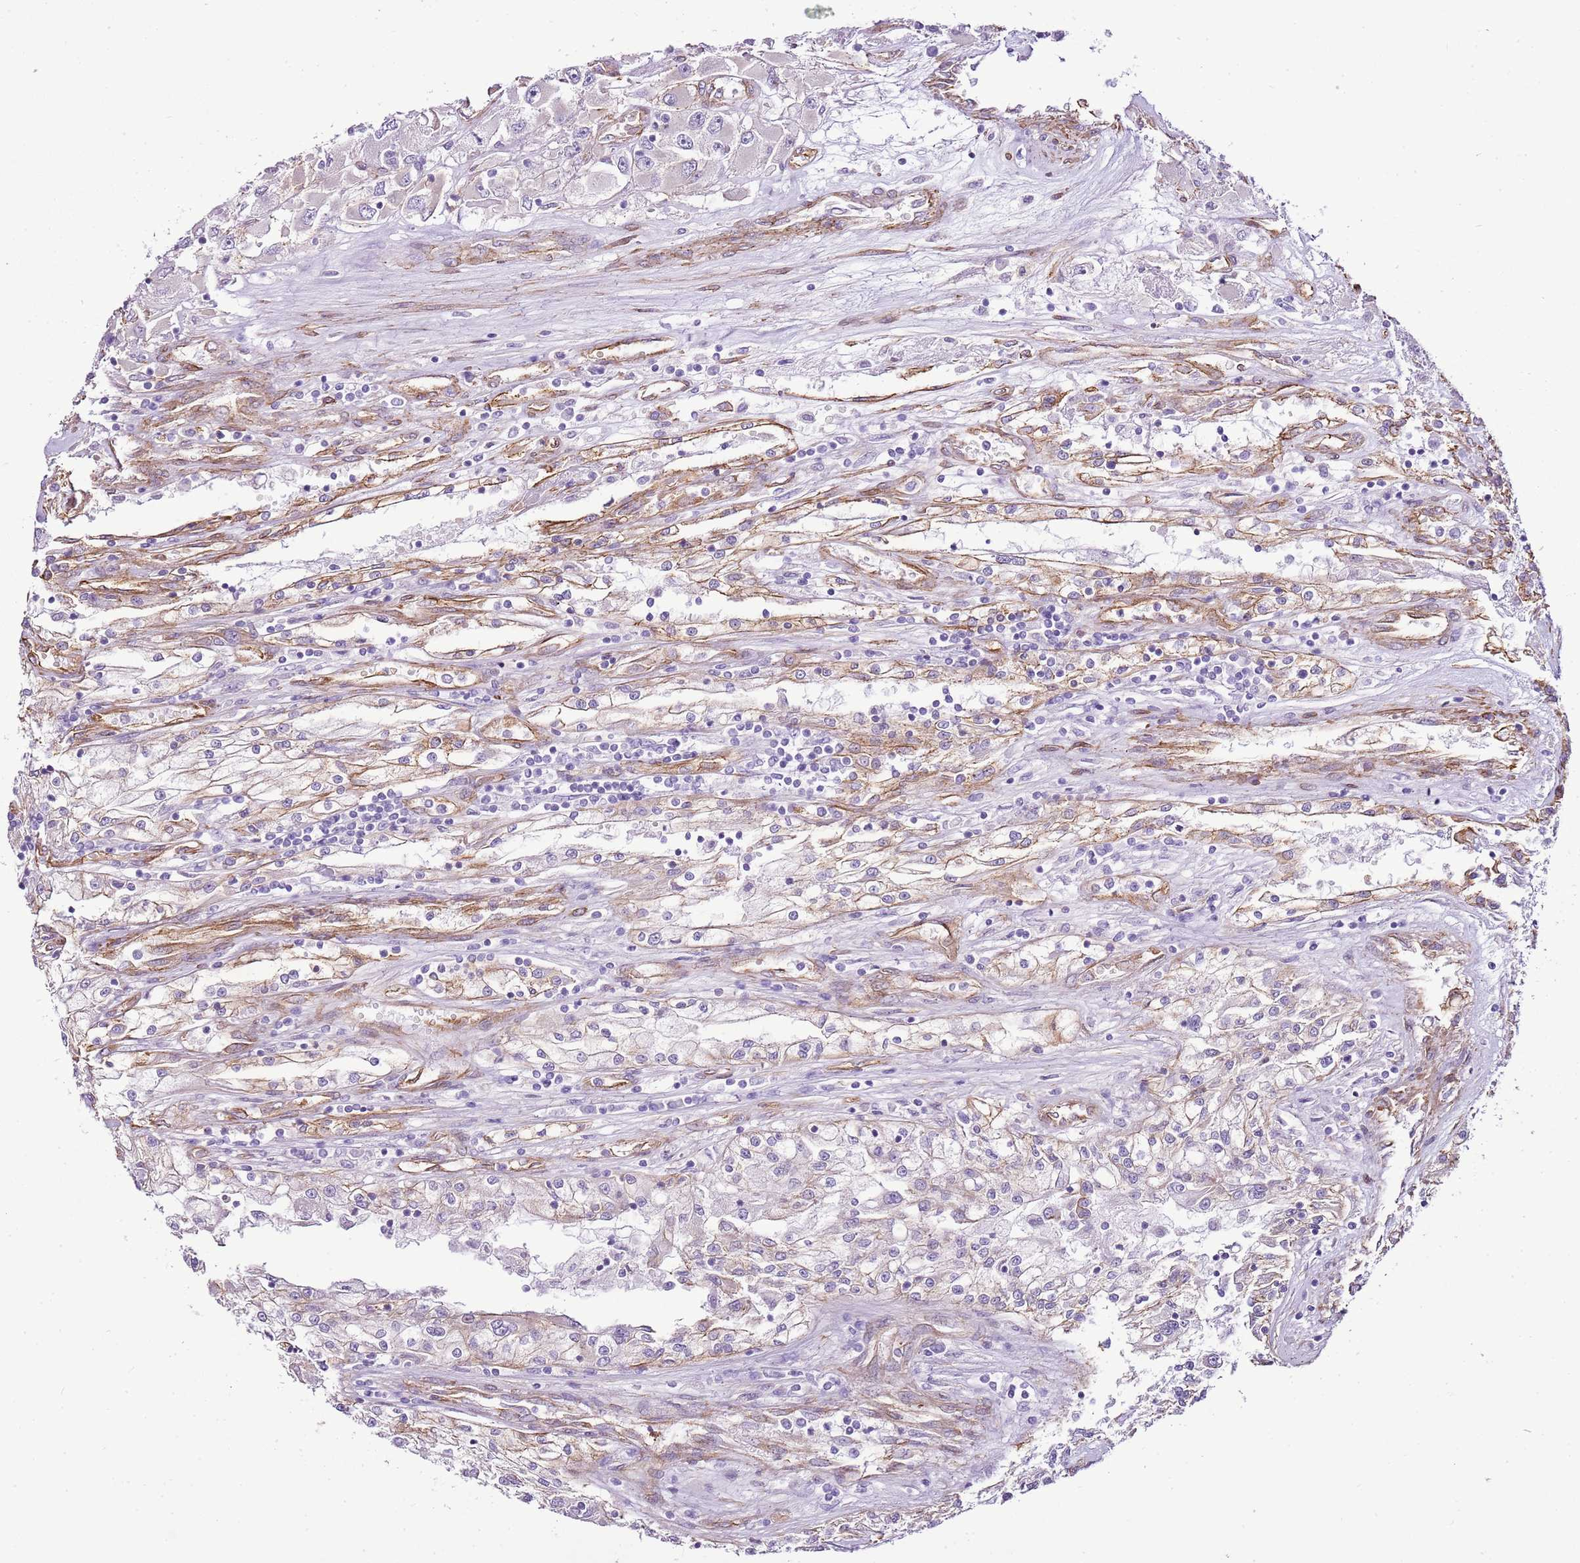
{"staining": {"intensity": "negative", "quantity": "none", "location": "none"}, "tissue": "renal cancer", "cell_type": "Tumor cells", "image_type": "cancer", "snomed": [{"axis": "morphology", "description": "Adenocarcinoma, NOS"}, {"axis": "topography", "description": "Kidney"}], "caption": "High power microscopy micrograph of an IHC photomicrograph of renal adenocarcinoma, revealing no significant staining in tumor cells.", "gene": "CTDSPL", "patient": {"sex": "female", "age": 52}}